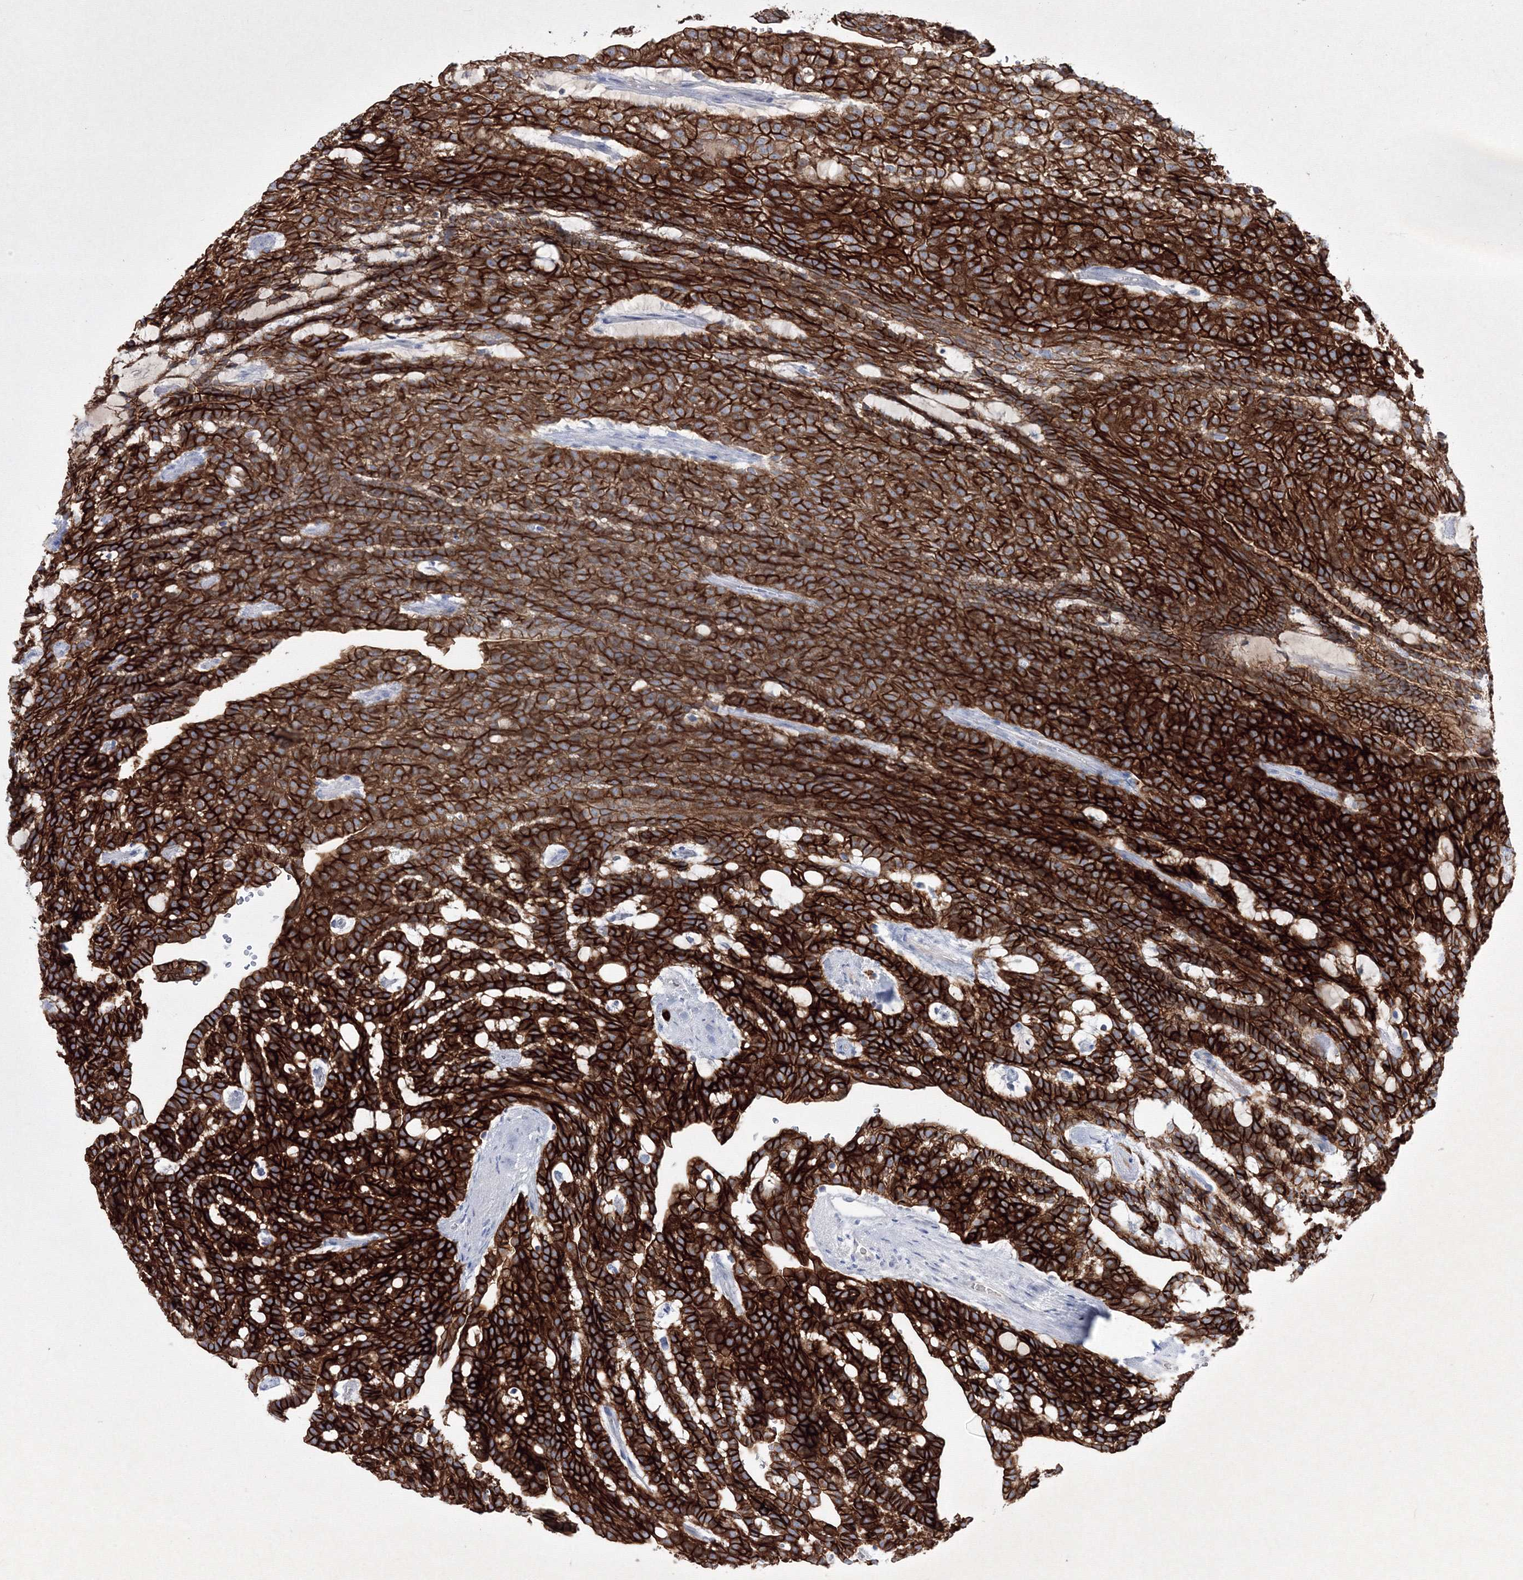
{"staining": {"intensity": "strong", "quantity": ">75%", "location": "cytoplasmic/membranous"}, "tissue": "renal cancer", "cell_type": "Tumor cells", "image_type": "cancer", "snomed": [{"axis": "morphology", "description": "Adenocarcinoma, NOS"}, {"axis": "topography", "description": "Kidney"}], "caption": "Adenocarcinoma (renal) tissue demonstrates strong cytoplasmic/membranous staining in approximately >75% of tumor cells, visualized by immunohistochemistry.", "gene": "TMEM139", "patient": {"sex": "male", "age": 63}}